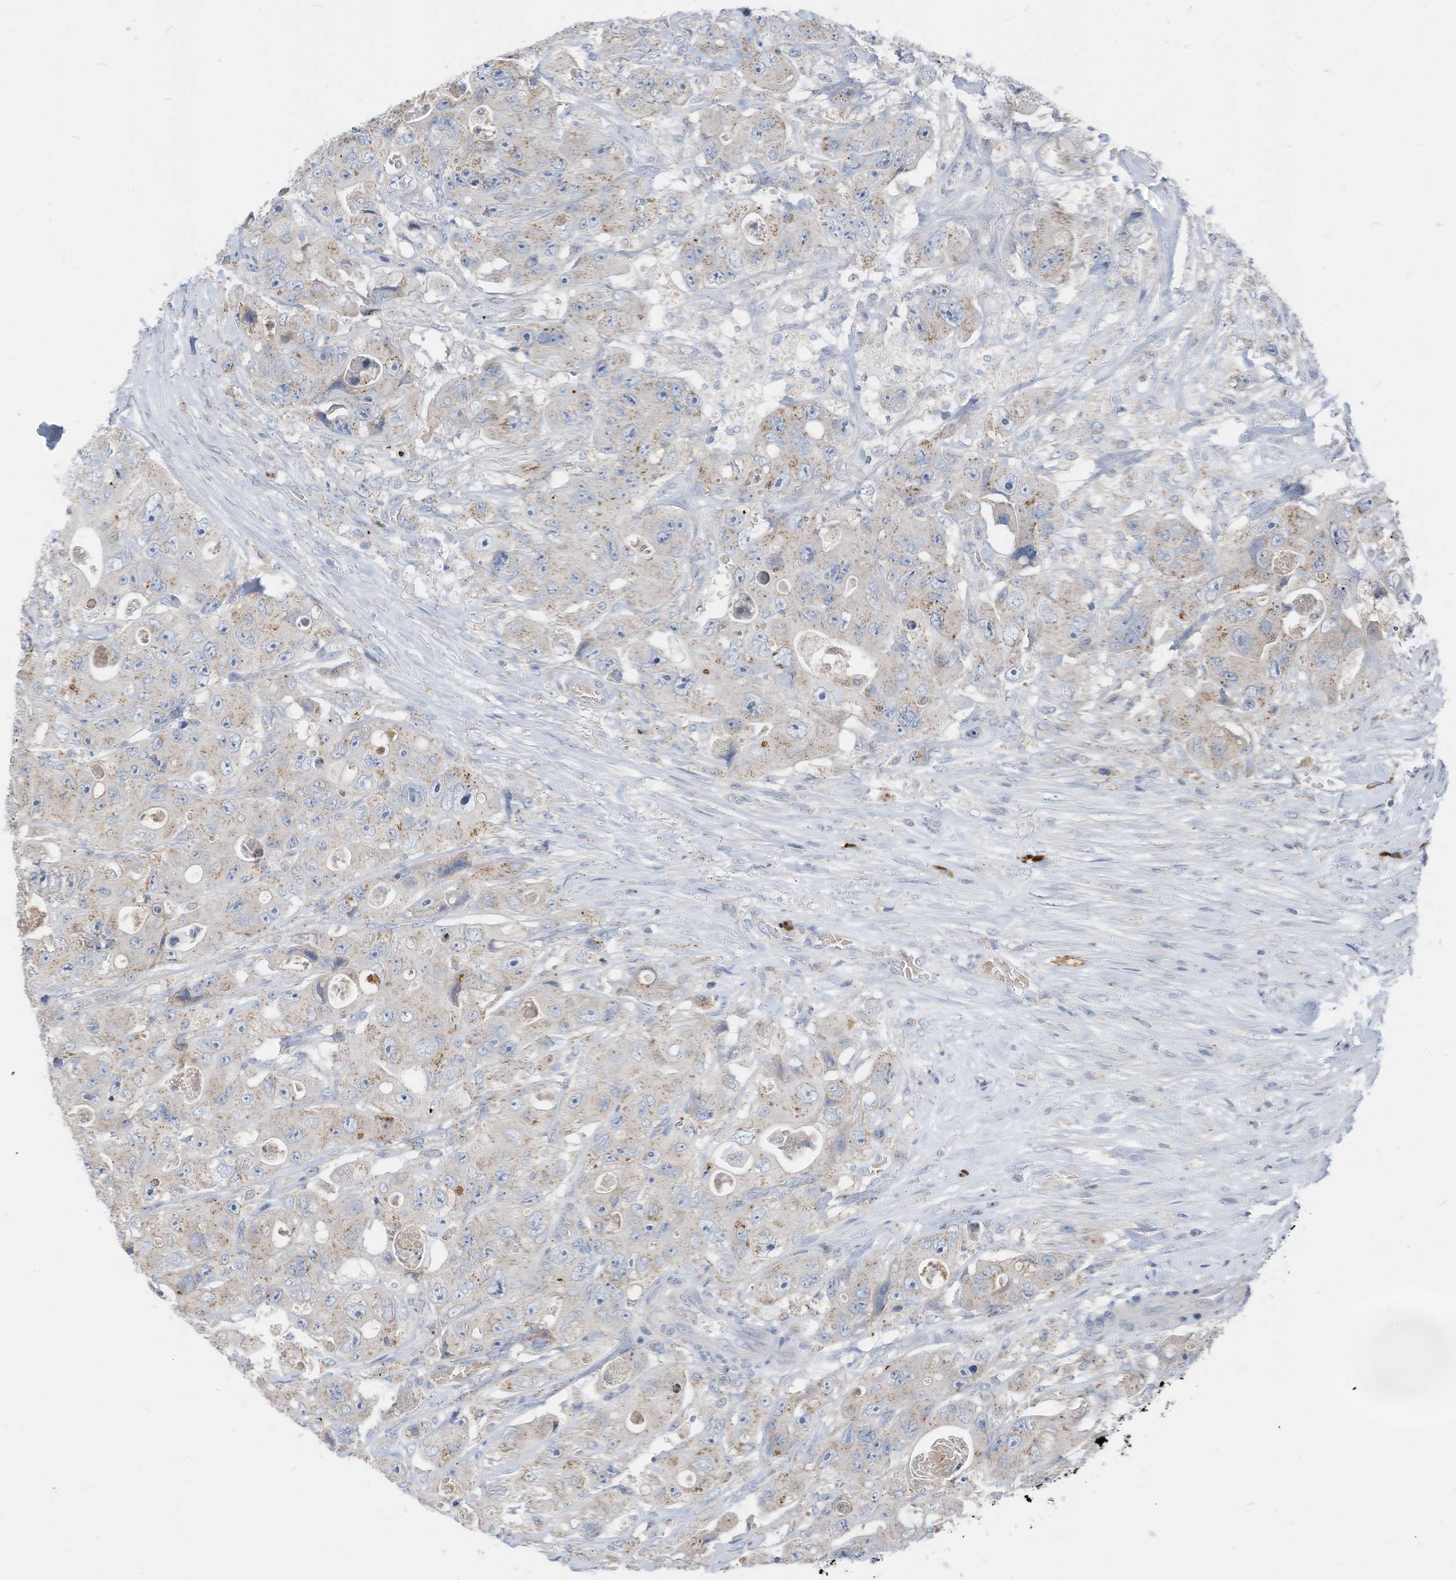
{"staining": {"intensity": "weak", "quantity": "25%-75%", "location": "cytoplasmic/membranous"}, "tissue": "colorectal cancer", "cell_type": "Tumor cells", "image_type": "cancer", "snomed": [{"axis": "morphology", "description": "Adenocarcinoma, NOS"}, {"axis": "topography", "description": "Colon"}], "caption": "This is an image of immunohistochemistry staining of colorectal cancer, which shows weak positivity in the cytoplasmic/membranous of tumor cells.", "gene": "CHMP2B", "patient": {"sex": "female", "age": 46}}